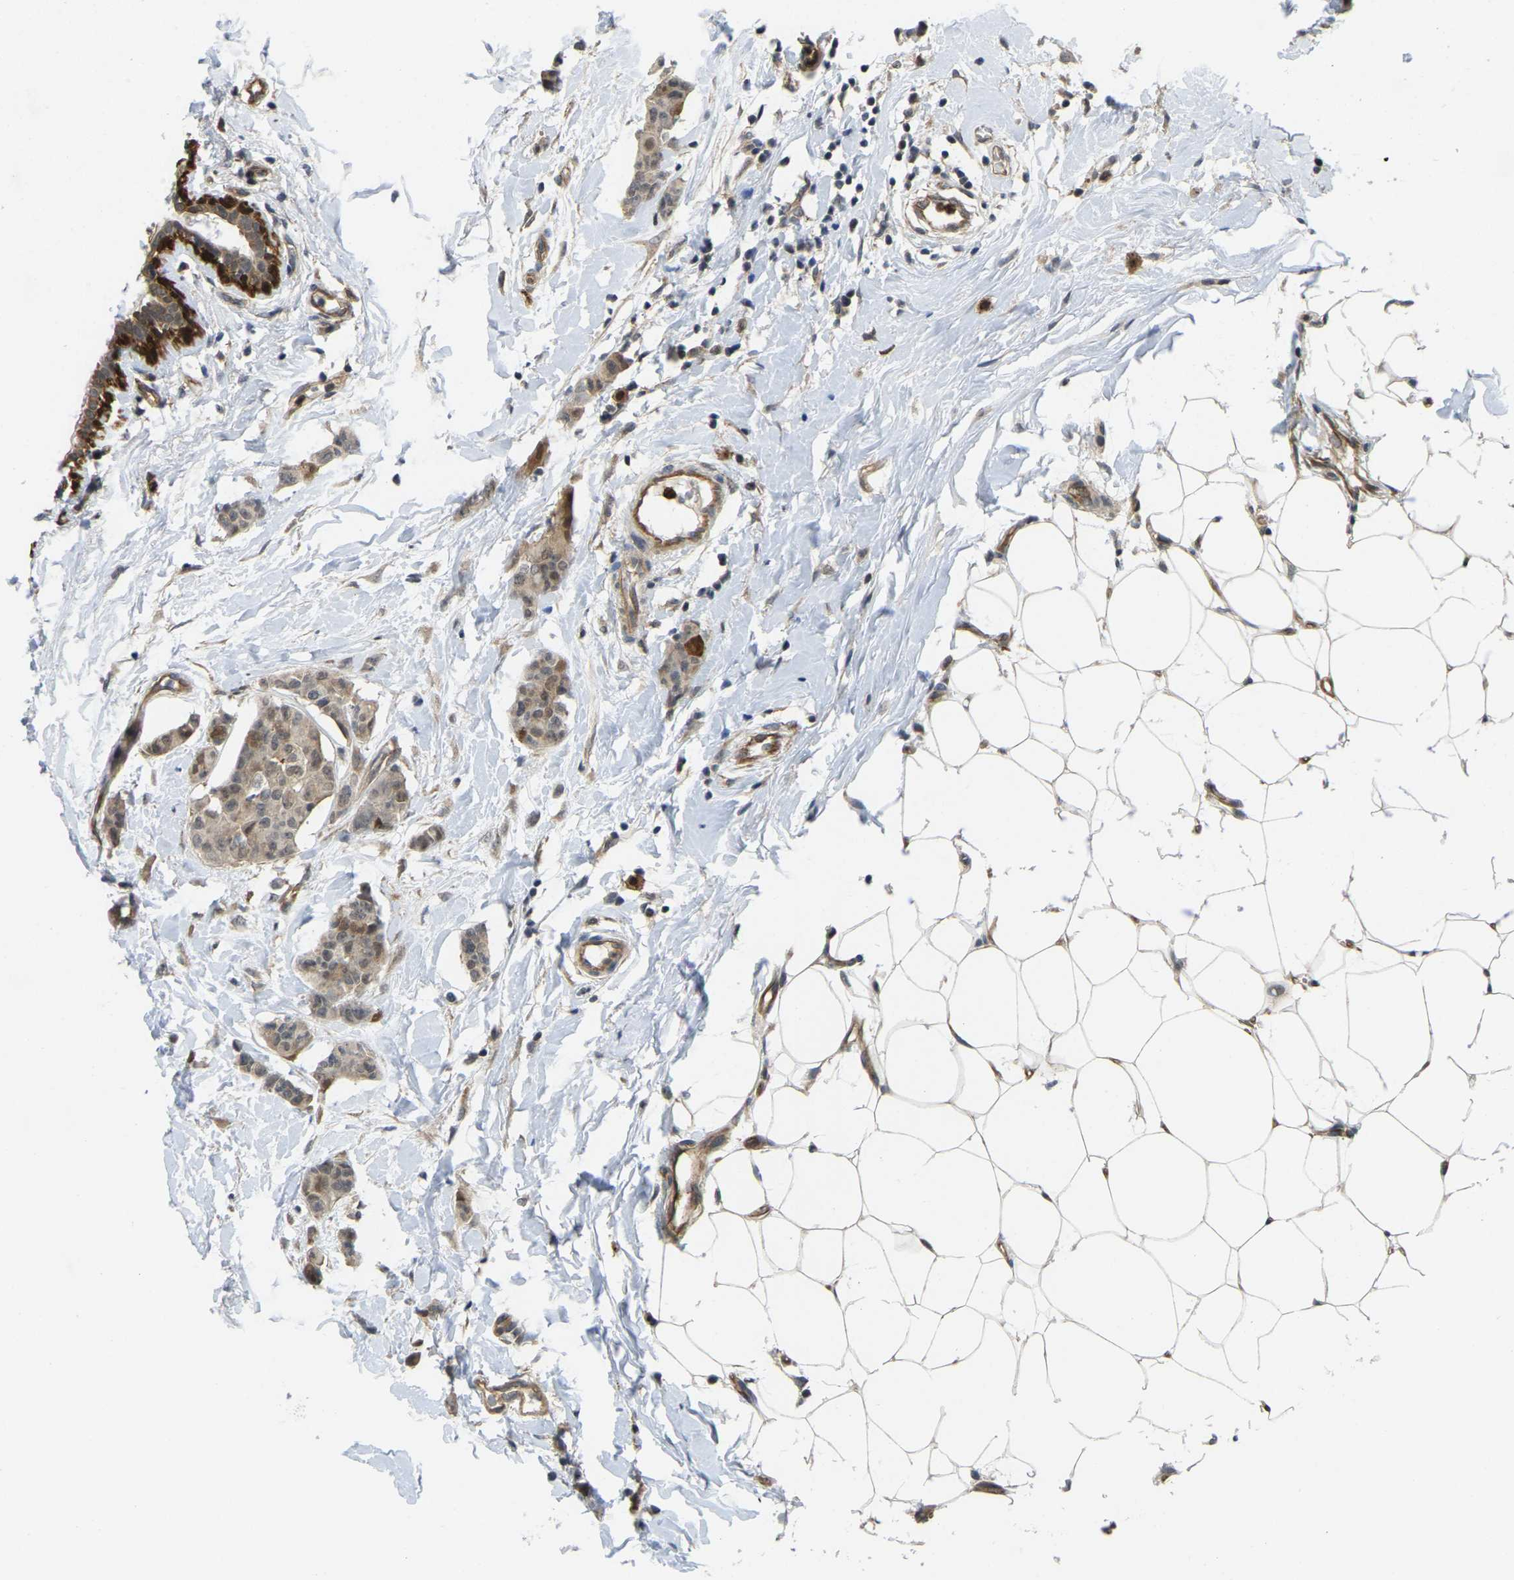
{"staining": {"intensity": "weak", "quantity": ">75%", "location": "cytoplasmic/membranous,nuclear"}, "tissue": "breast cancer", "cell_type": "Tumor cells", "image_type": "cancer", "snomed": [{"axis": "morphology", "description": "Normal tissue, NOS"}, {"axis": "morphology", "description": "Duct carcinoma"}, {"axis": "topography", "description": "Breast"}], "caption": "An image of human breast cancer (invasive ductal carcinoma) stained for a protein displays weak cytoplasmic/membranous and nuclear brown staining in tumor cells.", "gene": "SERPINB5", "patient": {"sex": "female", "age": 40}}